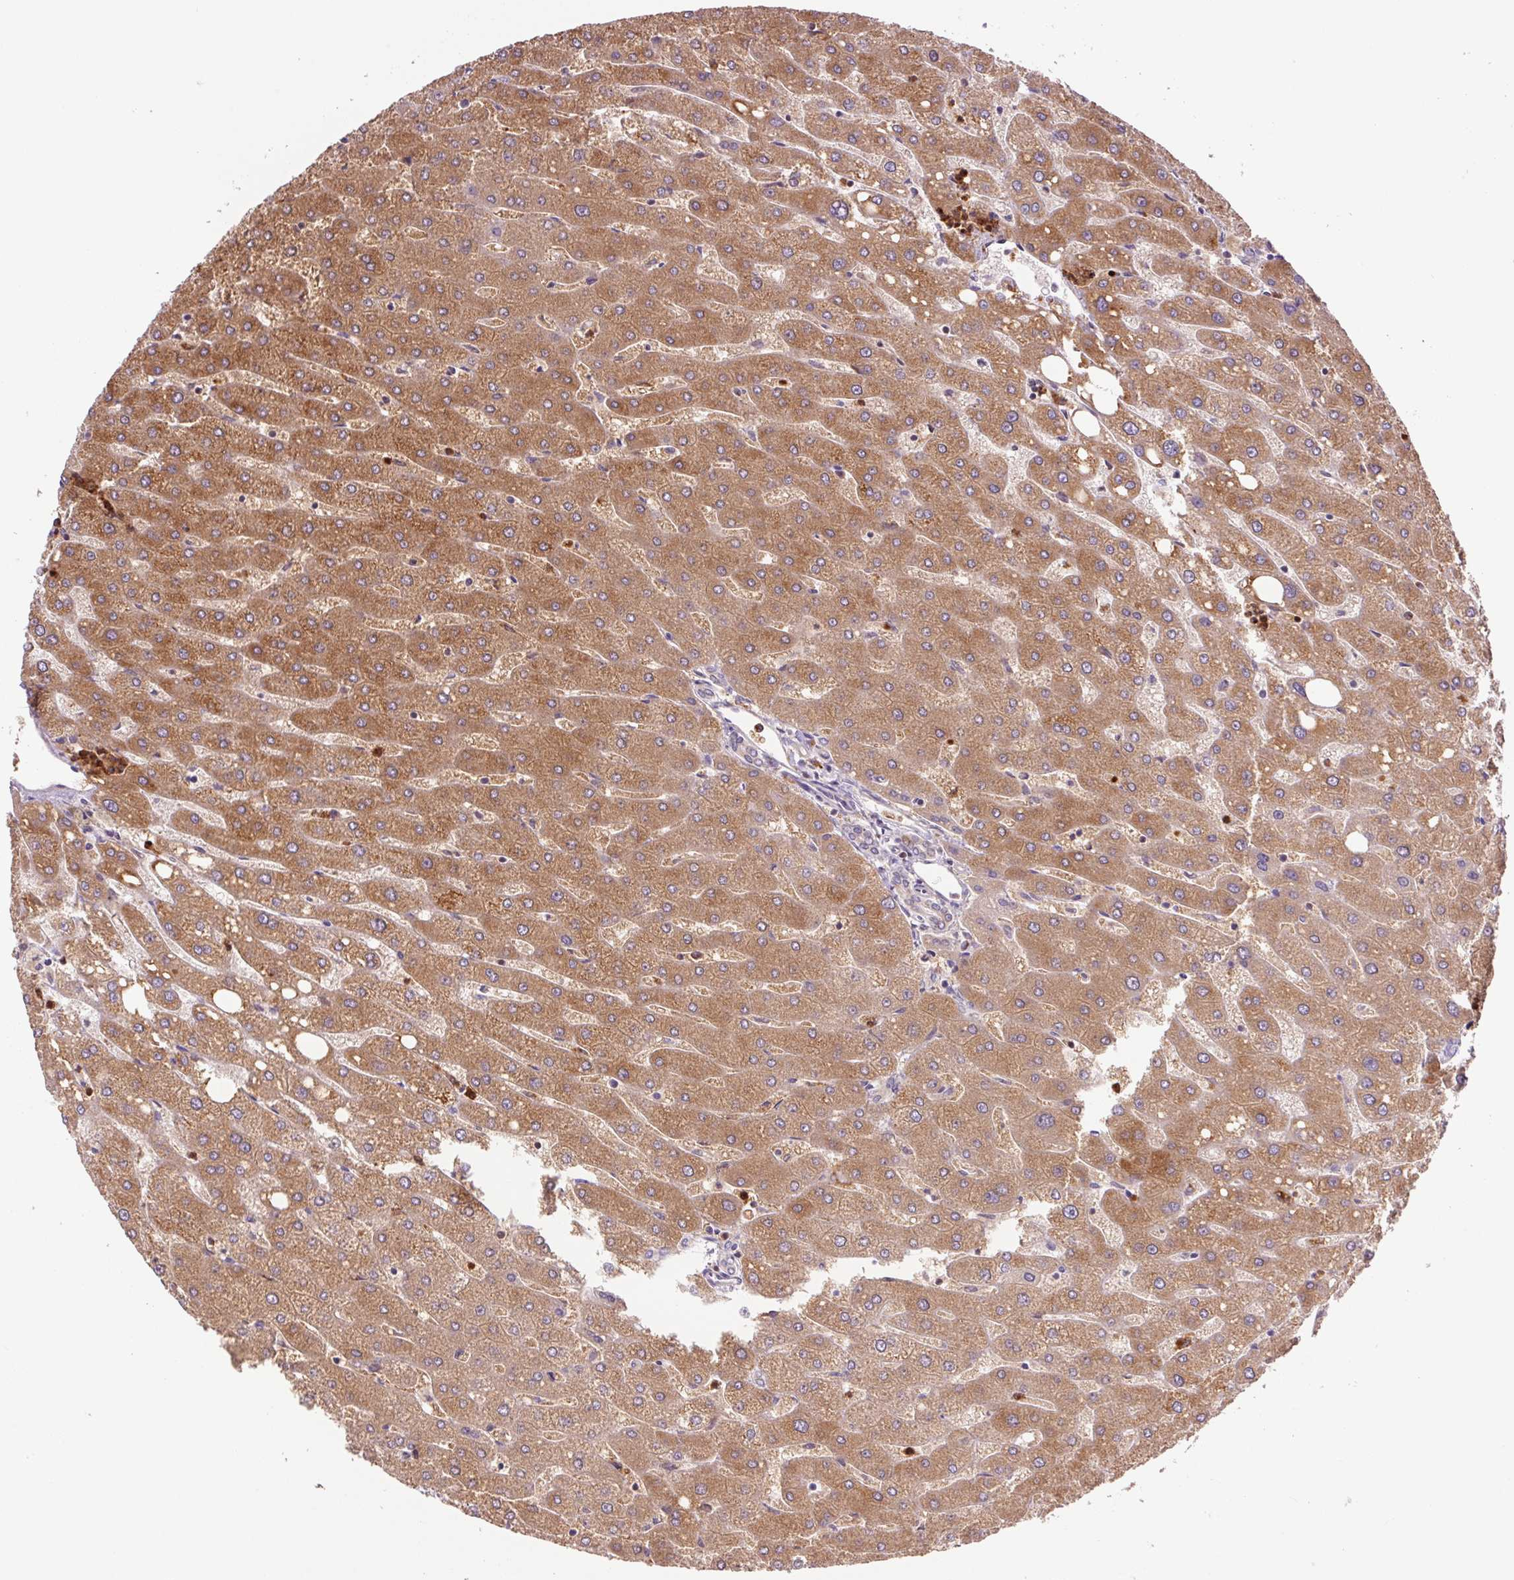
{"staining": {"intensity": "negative", "quantity": "none", "location": "none"}, "tissue": "liver", "cell_type": "Cholangiocytes", "image_type": "normal", "snomed": [{"axis": "morphology", "description": "Normal tissue, NOS"}, {"axis": "topography", "description": "Liver"}], "caption": "High power microscopy histopathology image of an immunohistochemistry (IHC) histopathology image of benign liver, revealing no significant expression in cholangiocytes.", "gene": "SH2D6", "patient": {"sex": "male", "age": 67}}